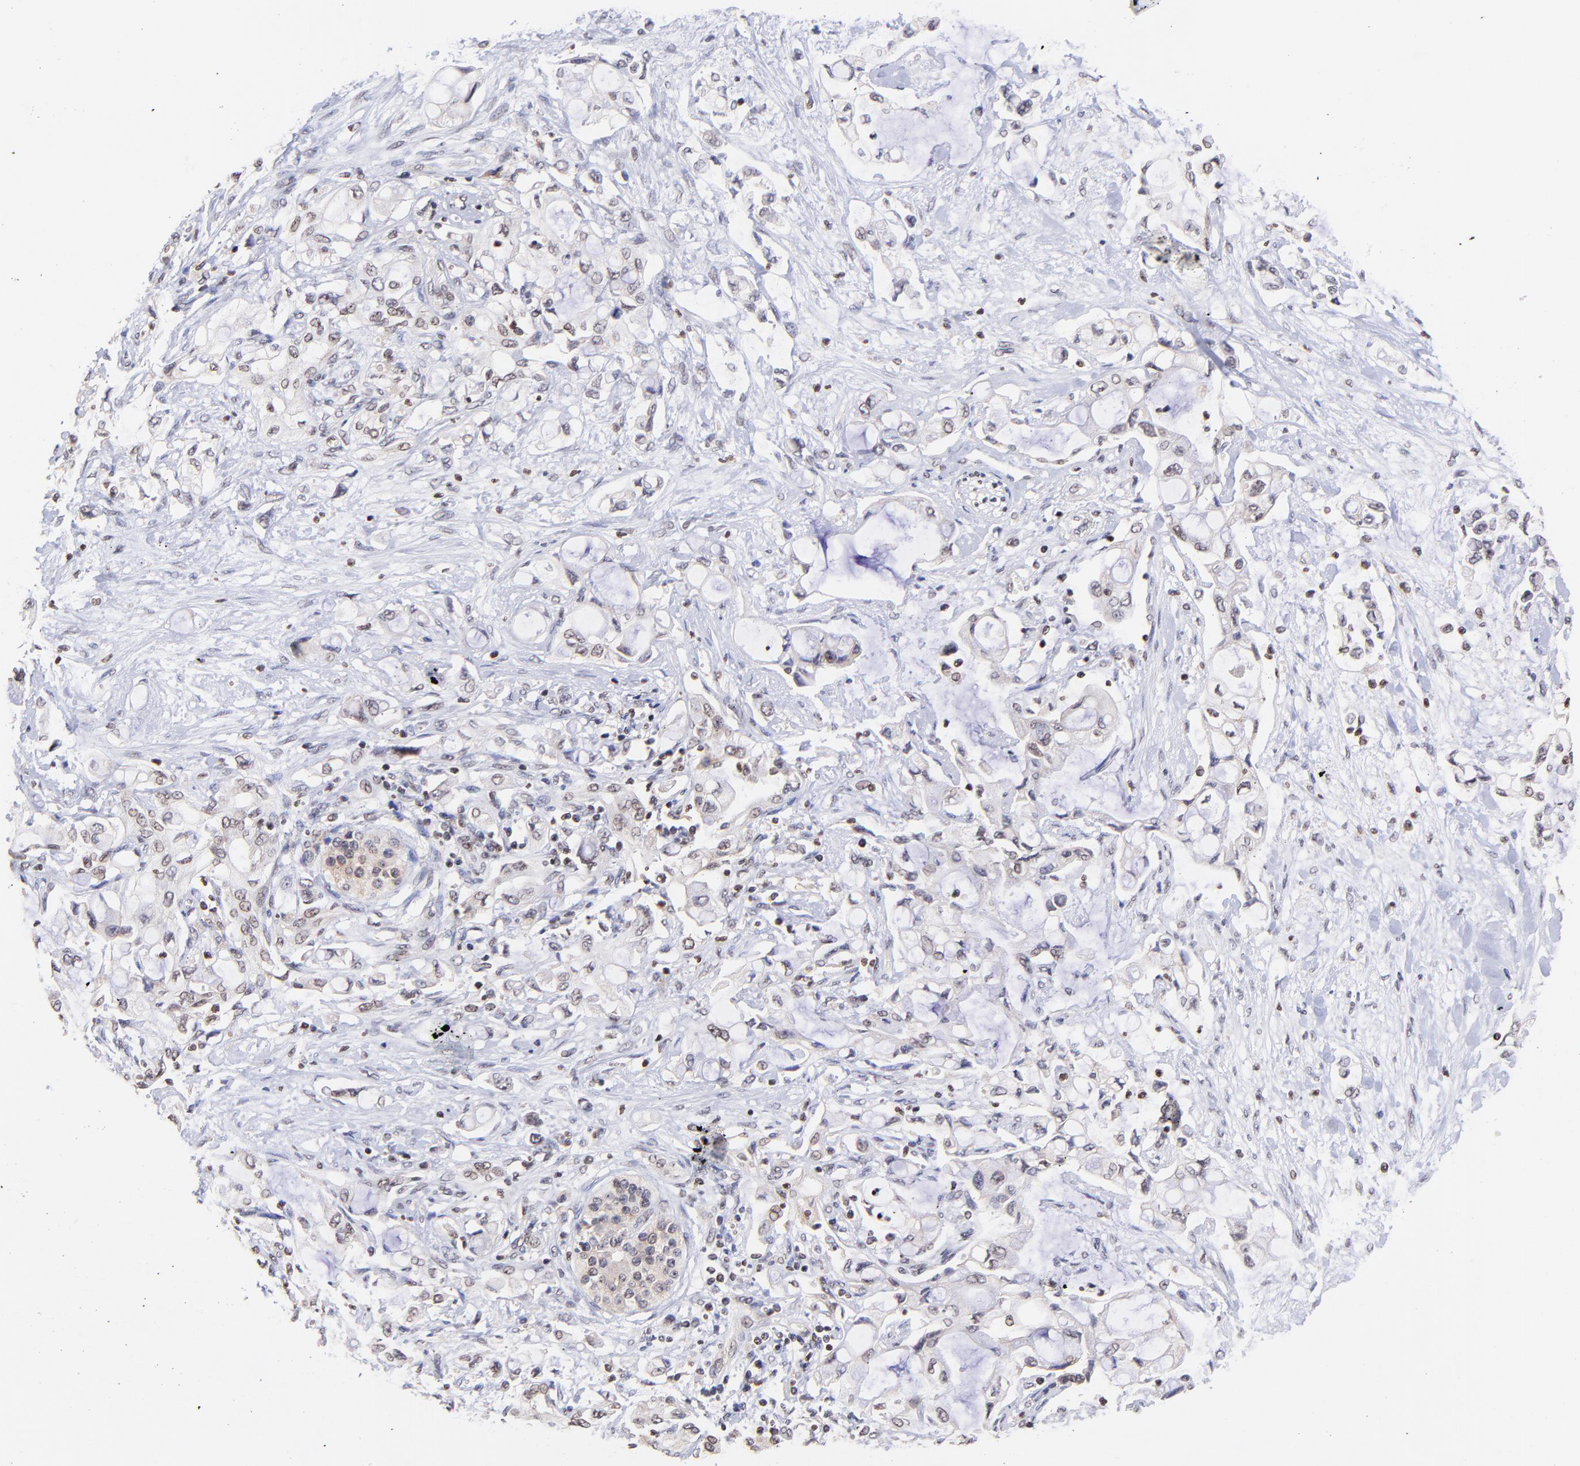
{"staining": {"intensity": "weak", "quantity": "<25%", "location": "cytoplasmic/membranous"}, "tissue": "pancreatic cancer", "cell_type": "Tumor cells", "image_type": "cancer", "snomed": [{"axis": "morphology", "description": "Adenocarcinoma, NOS"}, {"axis": "topography", "description": "Pancreas"}], "caption": "Tumor cells show no significant expression in pancreatic cancer (adenocarcinoma). The staining was performed using DAB to visualize the protein expression in brown, while the nuclei were stained in blue with hematoxylin (Magnification: 20x).", "gene": "WDR25", "patient": {"sex": "female", "age": 70}}